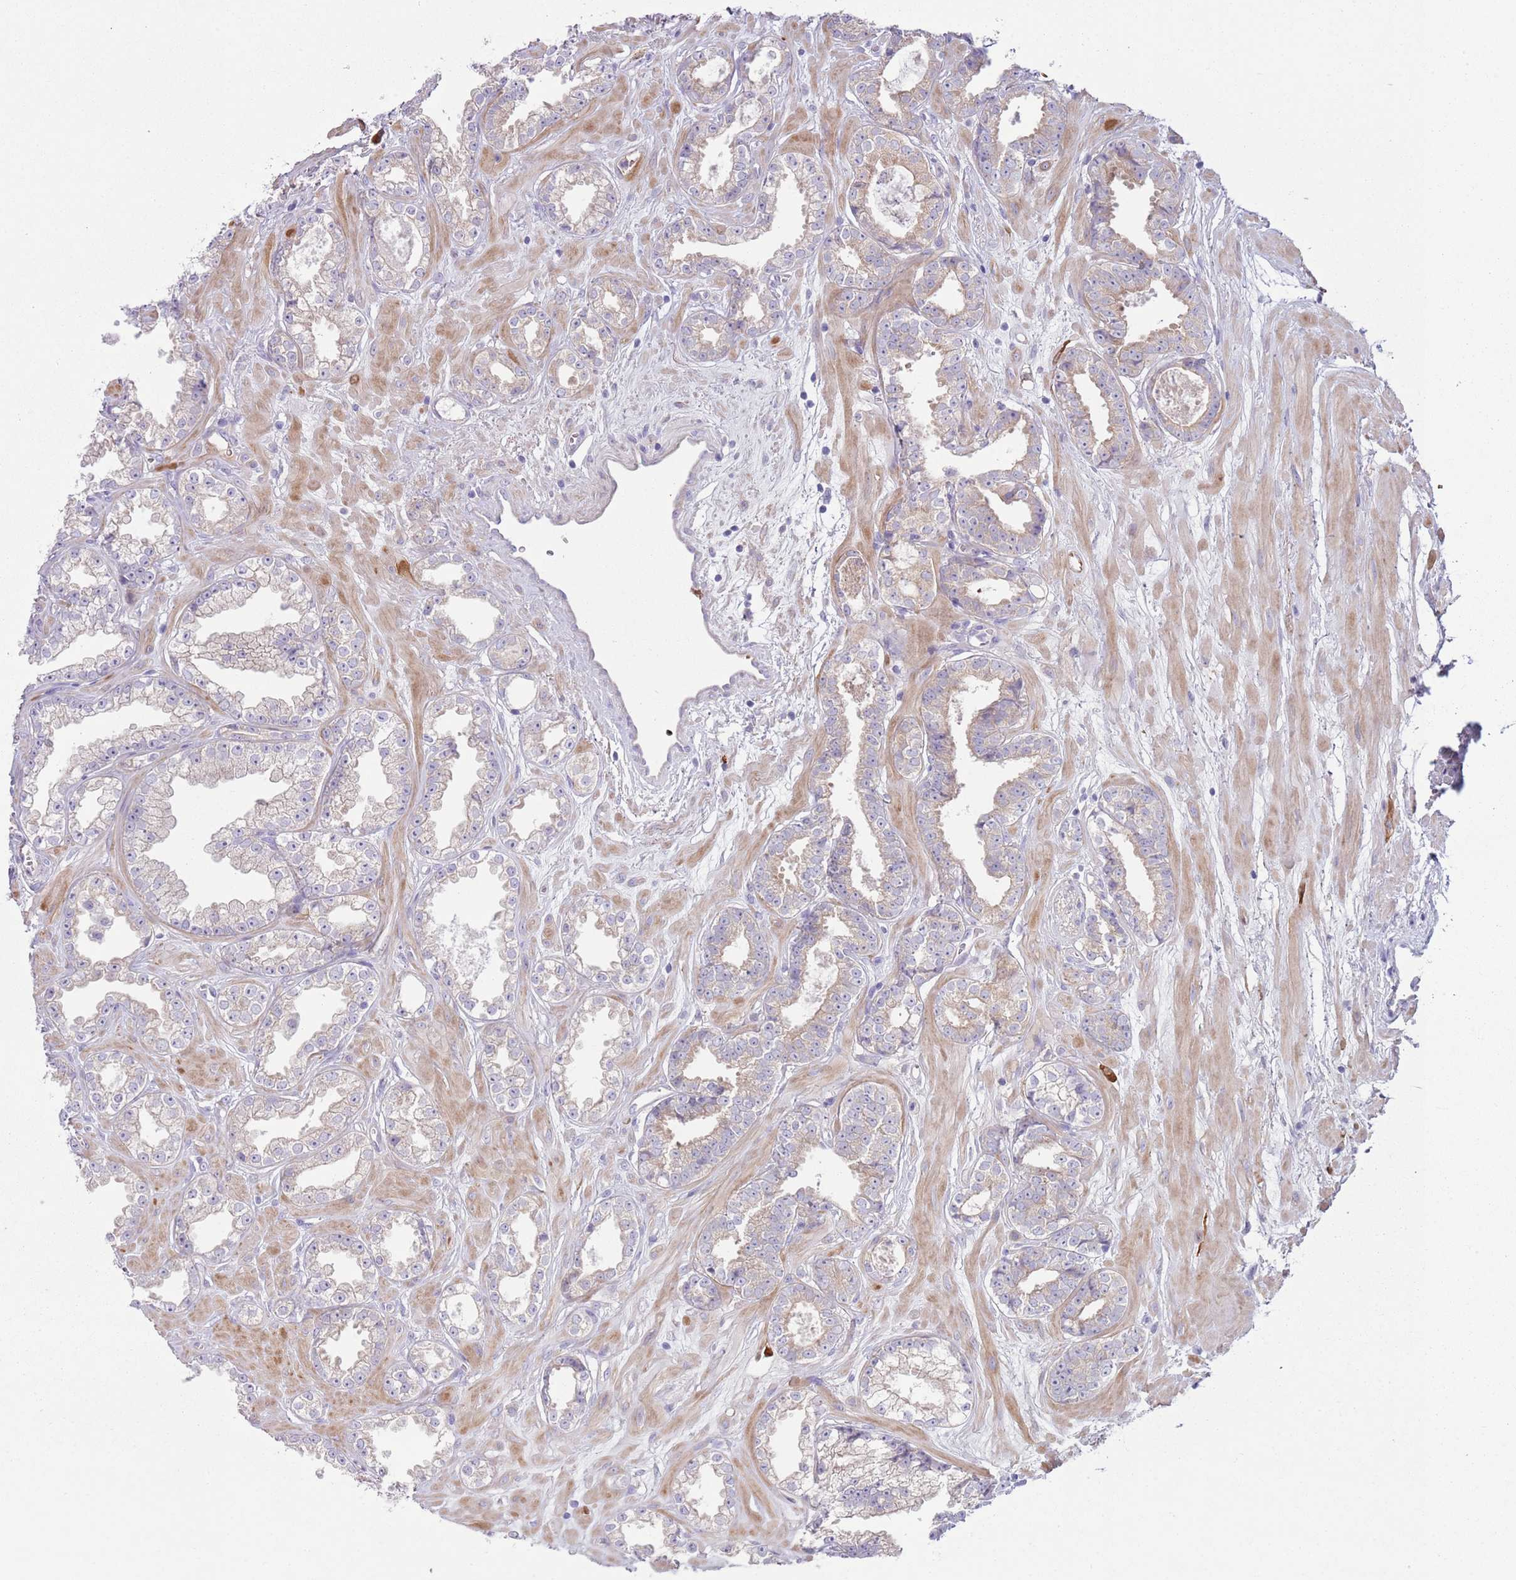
{"staining": {"intensity": "weak", "quantity": "<25%", "location": "cytoplasmic/membranous"}, "tissue": "prostate cancer", "cell_type": "Tumor cells", "image_type": "cancer", "snomed": [{"axis": "morphology", "description": "Adenocarcinoma, Low grade"}, {"axis": "topography", "description": "Prostate"}], "caption": "Protein analysis of adenocarcinoma (low-grade) (prostate) demonstrates no significant positivity in tumor cells.", "gene": "CFH", "patient": {"sex": "male", "age": 60}}